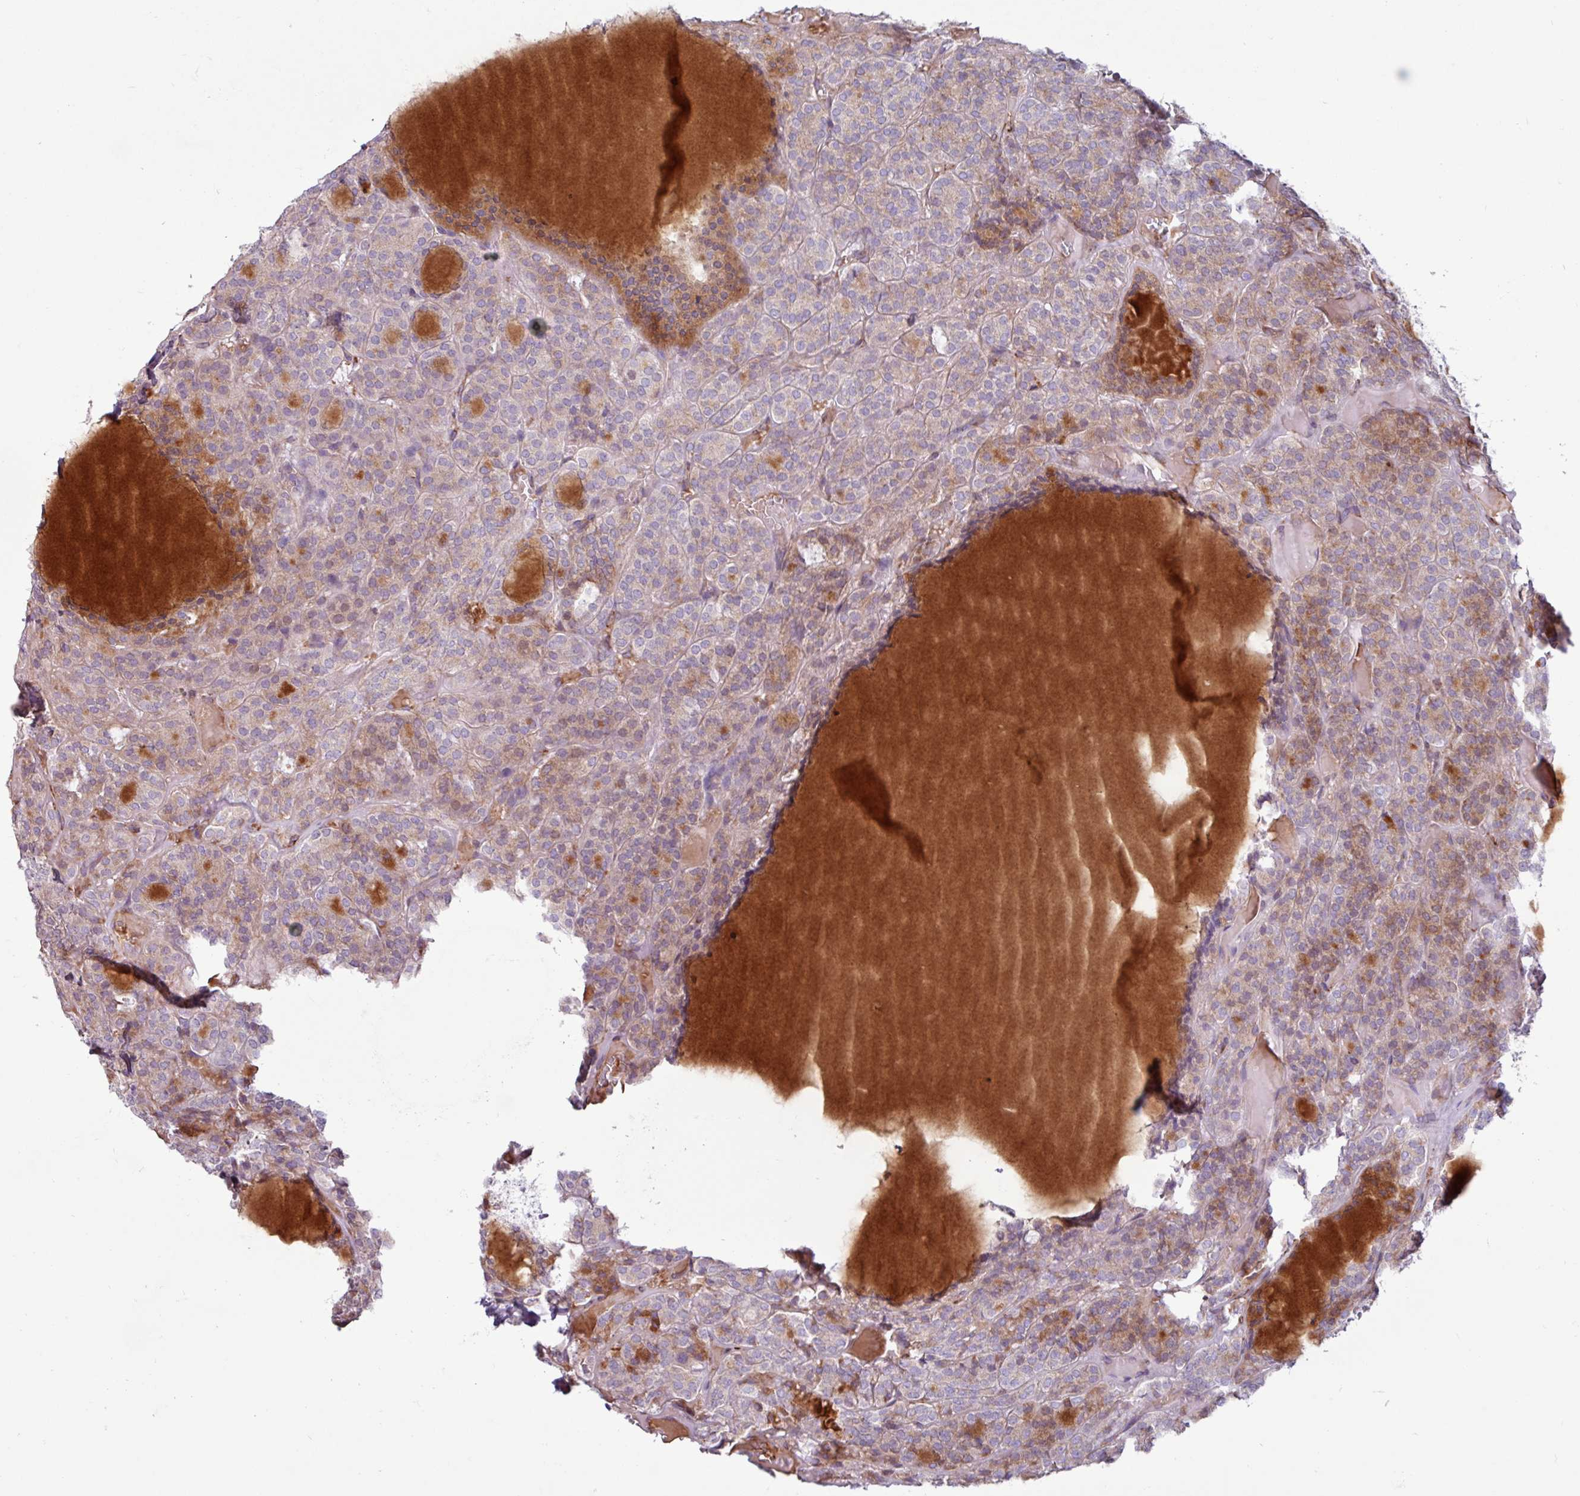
{"staining": {"intensity": "weak", "quantity": "25%-75%", "location": "cytoplasmic/membranous"}, "tissue": "thyroid cancer", "cell_type": "Tumor cells", "image_type": "cancer", "snomed": [{"axis": "morphology", "description": "Follicular adenoma carcinoma, NOS"}, {"axis": "topography", "description": "Thyroid gland"}], "caption": "Immunohistochemical staining of thyroid follicular adenoma carcinoma demonstrates weak cytoplasmic/membranous protein positivity in about 25%-75% of tumor cells.", "gene": "PPP1R35", "patient": {"sex": "female", "age": 63}}